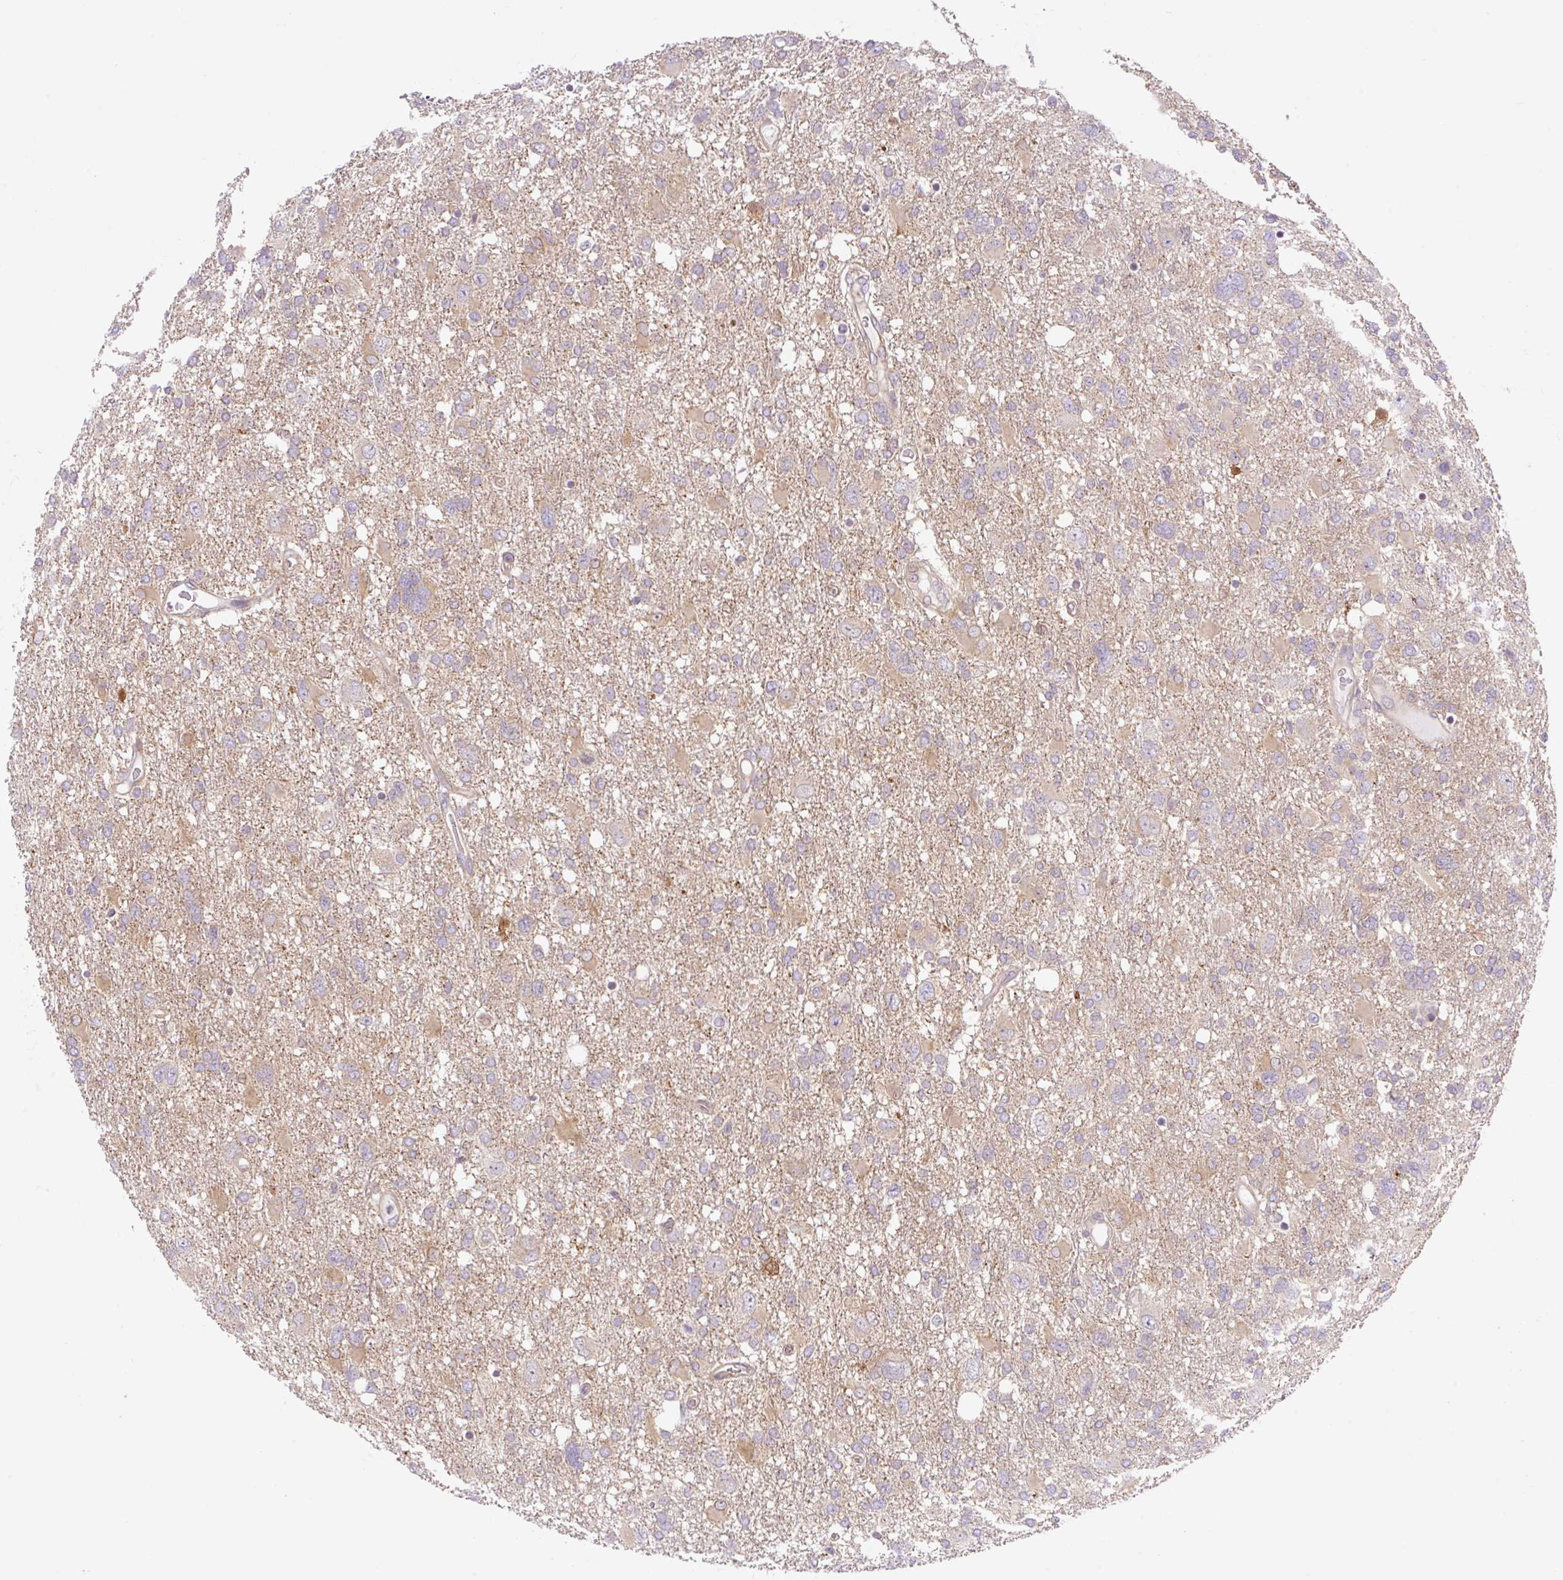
{"staining": {"intensity": "weak", "quantity": "25%-75%", "location": "cytoplasmic/membranous"}, "tissue": "glioma", "cell_type": "Tumor cells", "image_type": "cancer", "snomed": [{"axis": "morphology", "description": "Glioma, malignant, High grade"}, {"axis": "topography", "description": "Brain"}], "caption": "IHC staining of high-grade glioma (malignant), which shows low levels of weak cytoplasmic/membranous expression in about 25%-75% of tumor cells indicating weak cytoplasmic/membranous protein positivity. The staining was performed using DAB (brown) for protein detection and nuclei were counterstained in hematoxylin (blue).", "gene": "CAMK2B", "patient": {"sex": "male", "age": 61}}